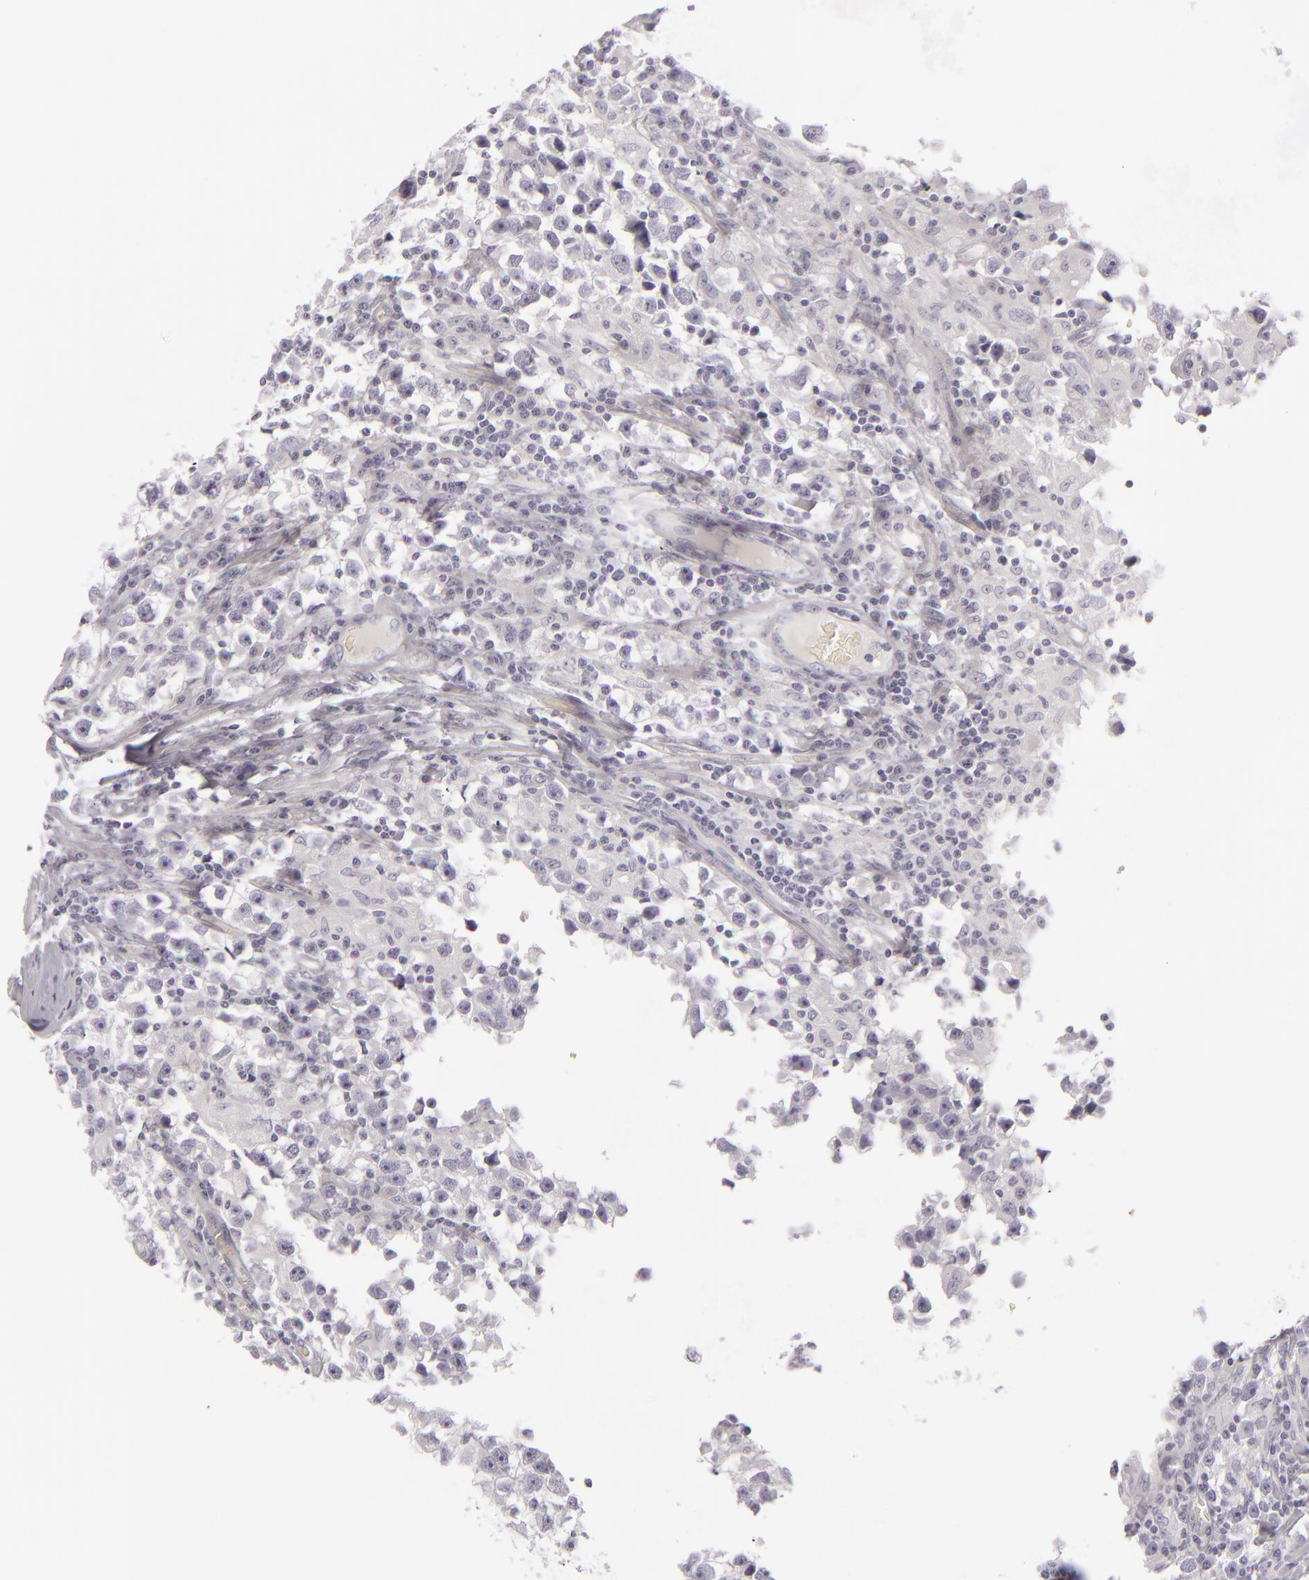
{"staining": {"intensity": "negative", "quantity": "none", "location": "none"}, "tissue": "testis cancer", "cell_type": "Tumor cells", "image_type": "cancer", "snomed": [{"axis": "morphology", "description": "Seminoma, NOS"}, {"axis": "topography", "description": "Testis"}], "caption": "Immunohistochemical staining of human testis cancer (seminoma) exhibits no significant expression in tumor cells.", "gene": "CDX2", "patient": {"sex": "male", "age": 33}}